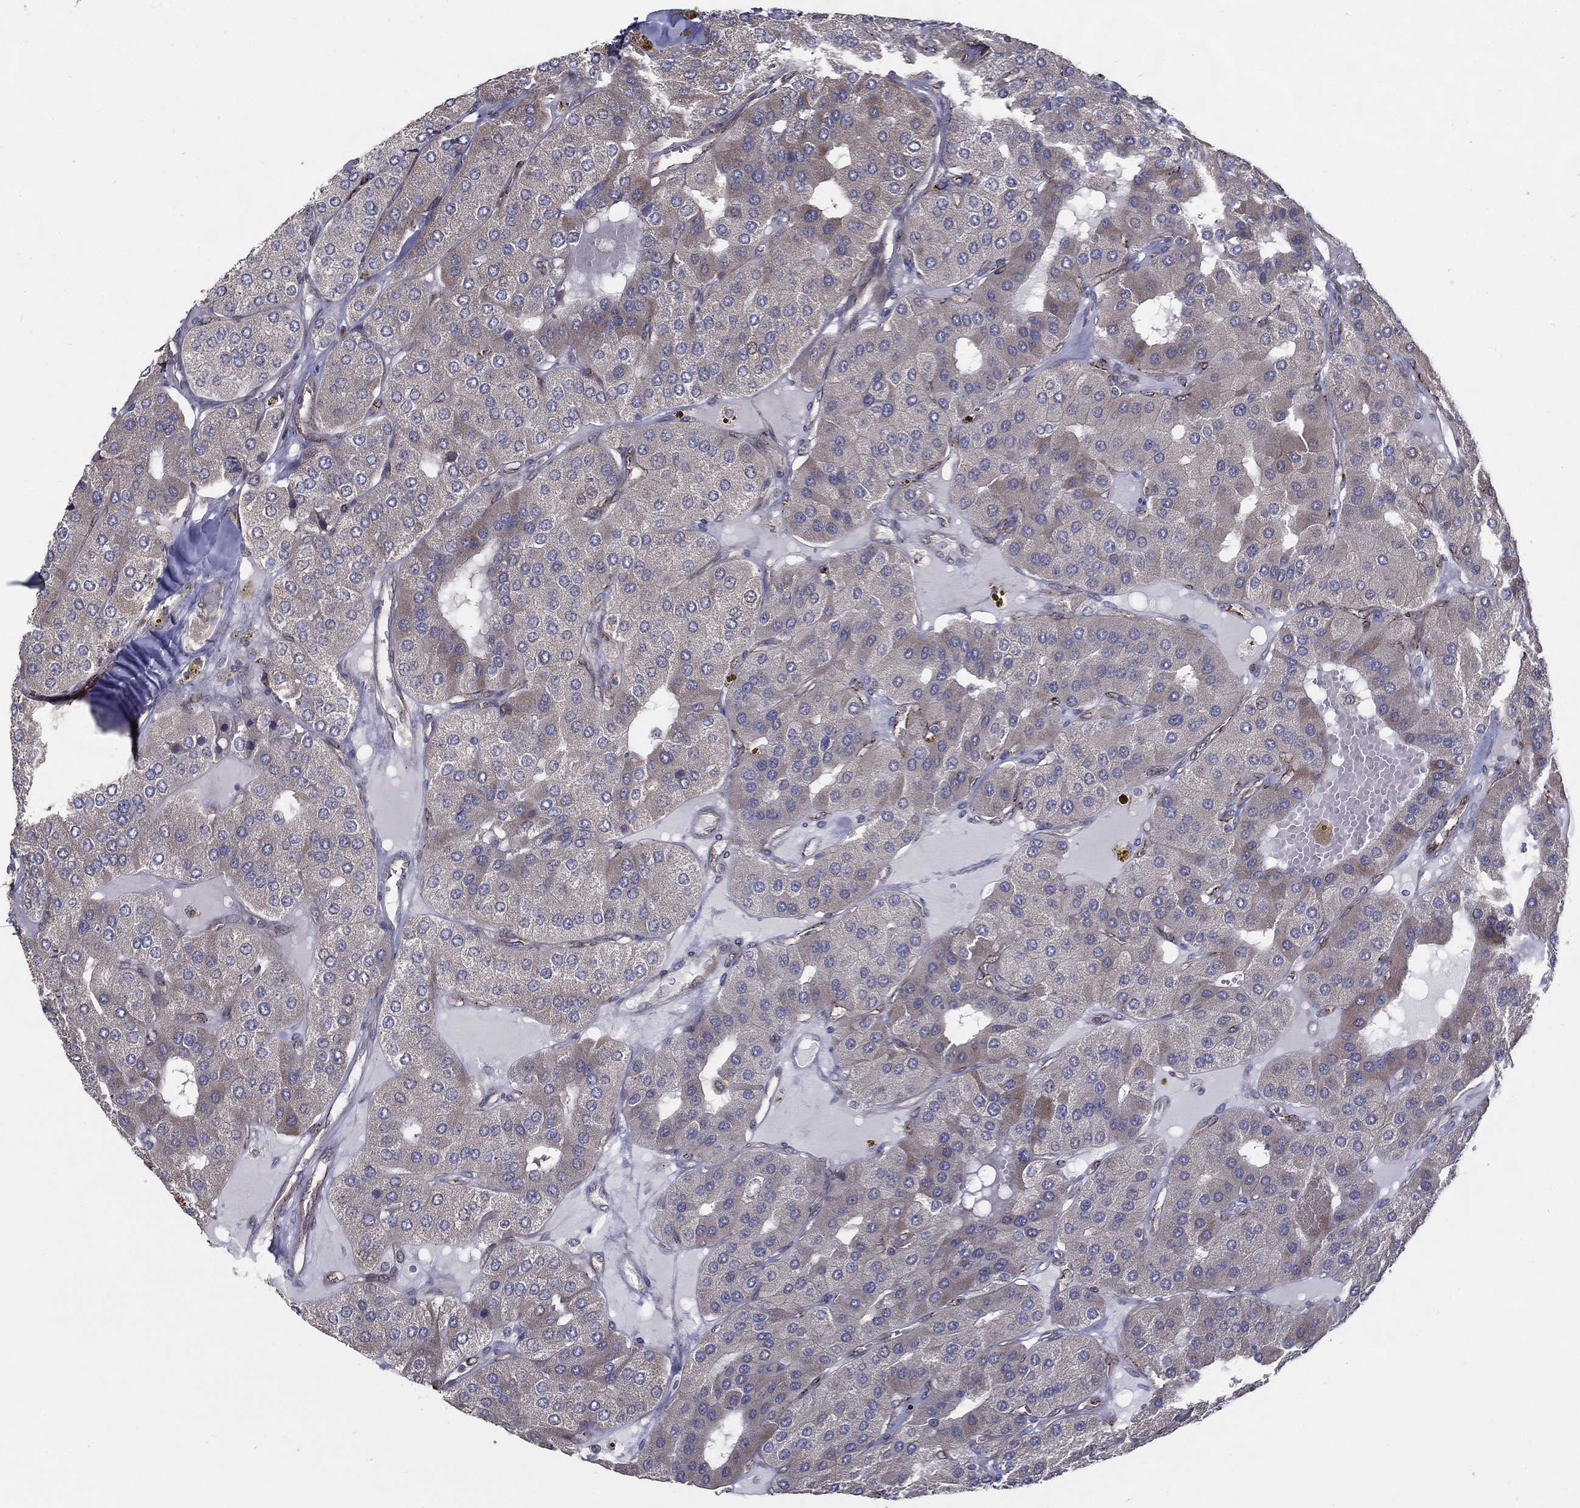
{"staining": {"intensity": "negative", "quantity": "none", "location": "none"}, "tissue": "parathyroid gland", "cell_type": "Glandular cells", "image_type": "normal", "snomed": [{"axis": "morphology", "description": "Normal tissue, NOS"}, {"axis": "morphology", "description": "Adenoma, NOS"}, {"axis": "topography", "description": "Parathyroid gland"}], "caption": "Immunohistochemistry of benign human parathyroid gland demonstrates no expression in glandular cells.", "gene": "ARHGAP11A", "patient": {"sex": "female", "age": 86}}